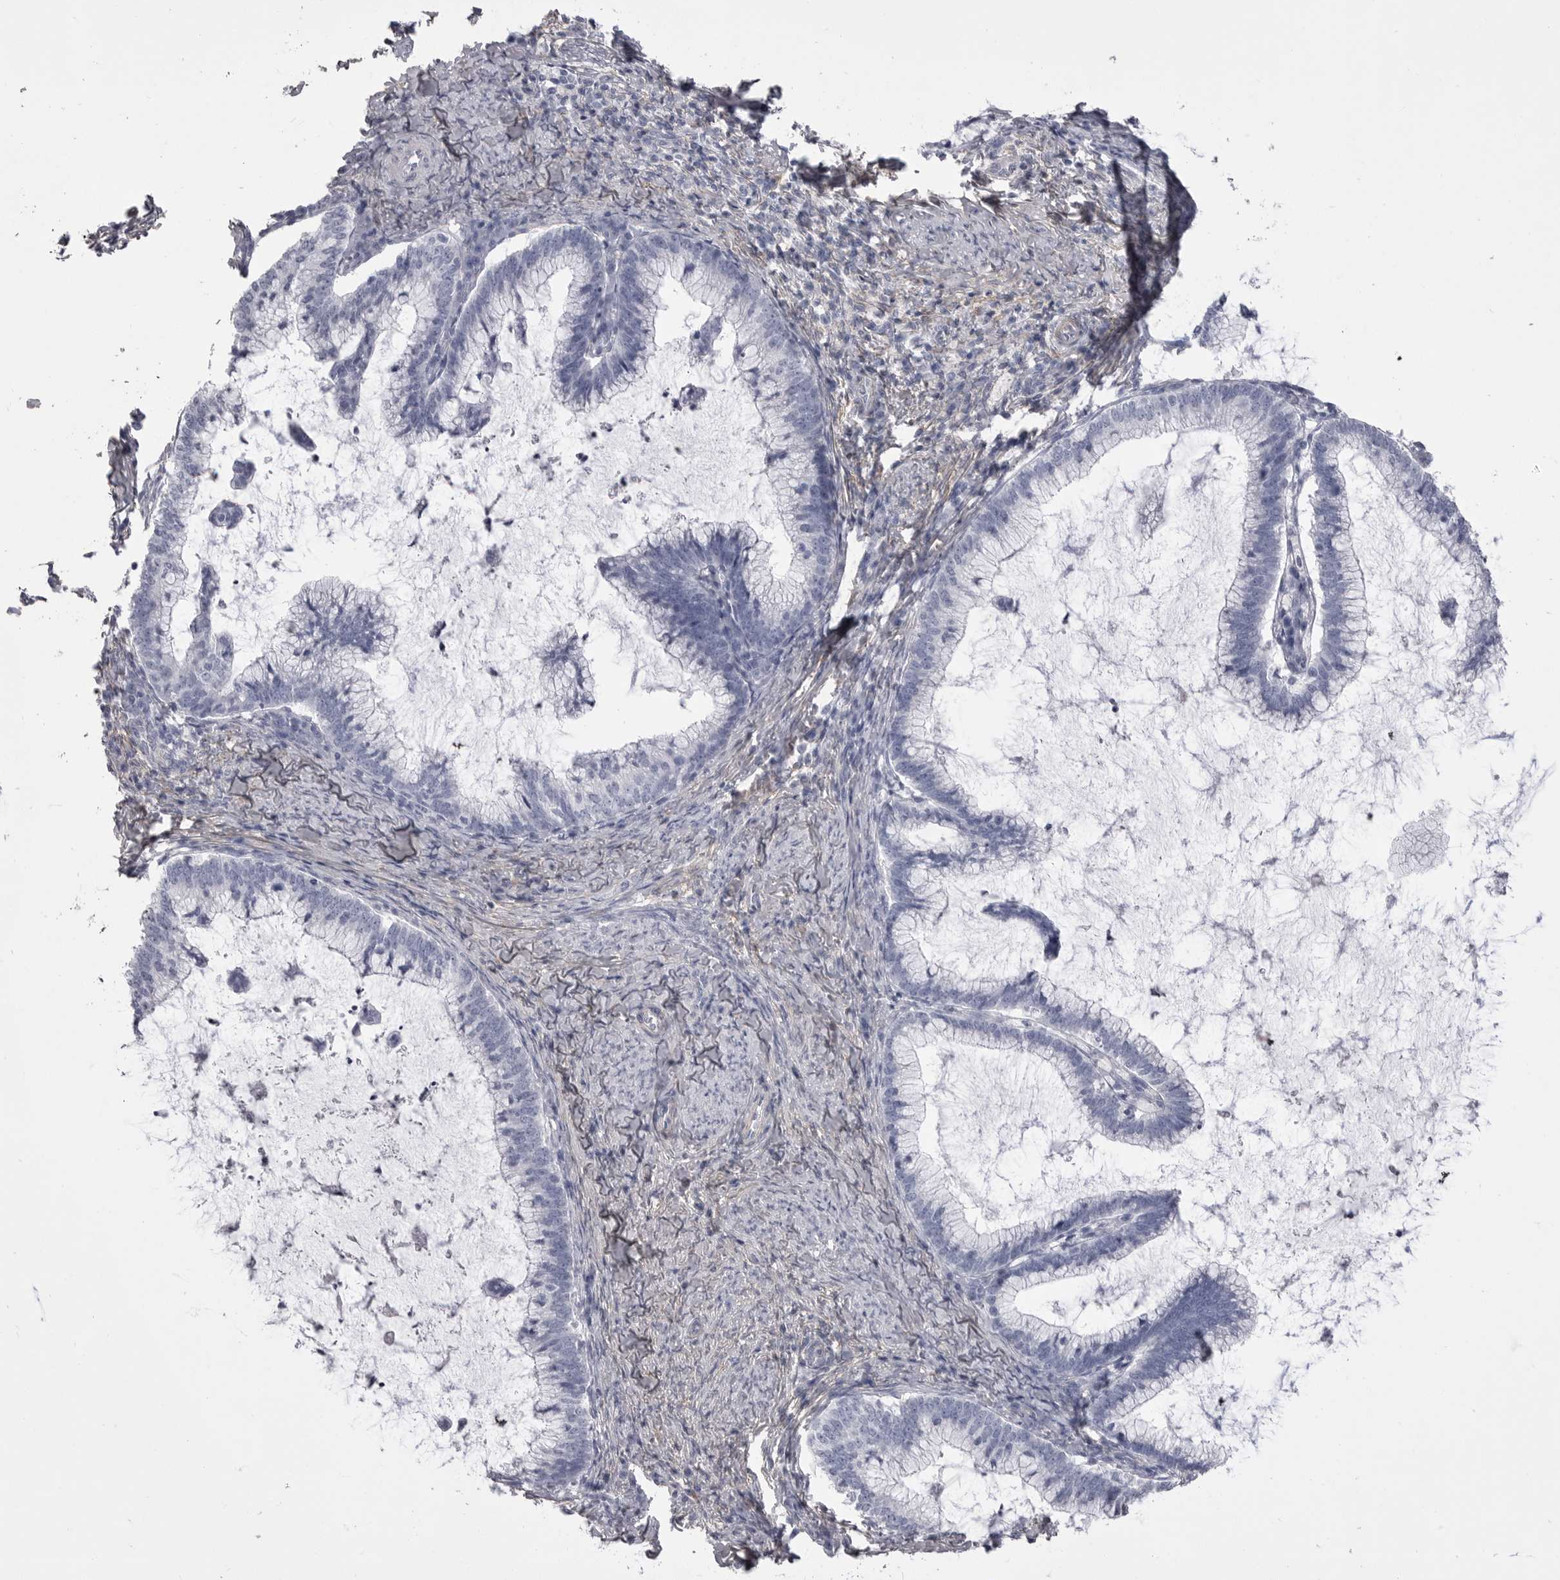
{"staining": {"intensity": "negative", "quantity": "none", "location": "none"}, "tissue": "cervical cancer", "cell_type": "Tumor cells", "image_type": "cancer", "snomed": [{"axis": "morphology", "description": "Adenocarcinoma, NOS"}, {"axis": "topography", "description": "Cervix"}], "caption": "Tumor cells are negative for protein expression in human cervical adenocarcinoma.", "gene": "ANK2", "patient": {"sex": "female", "age": 36}}